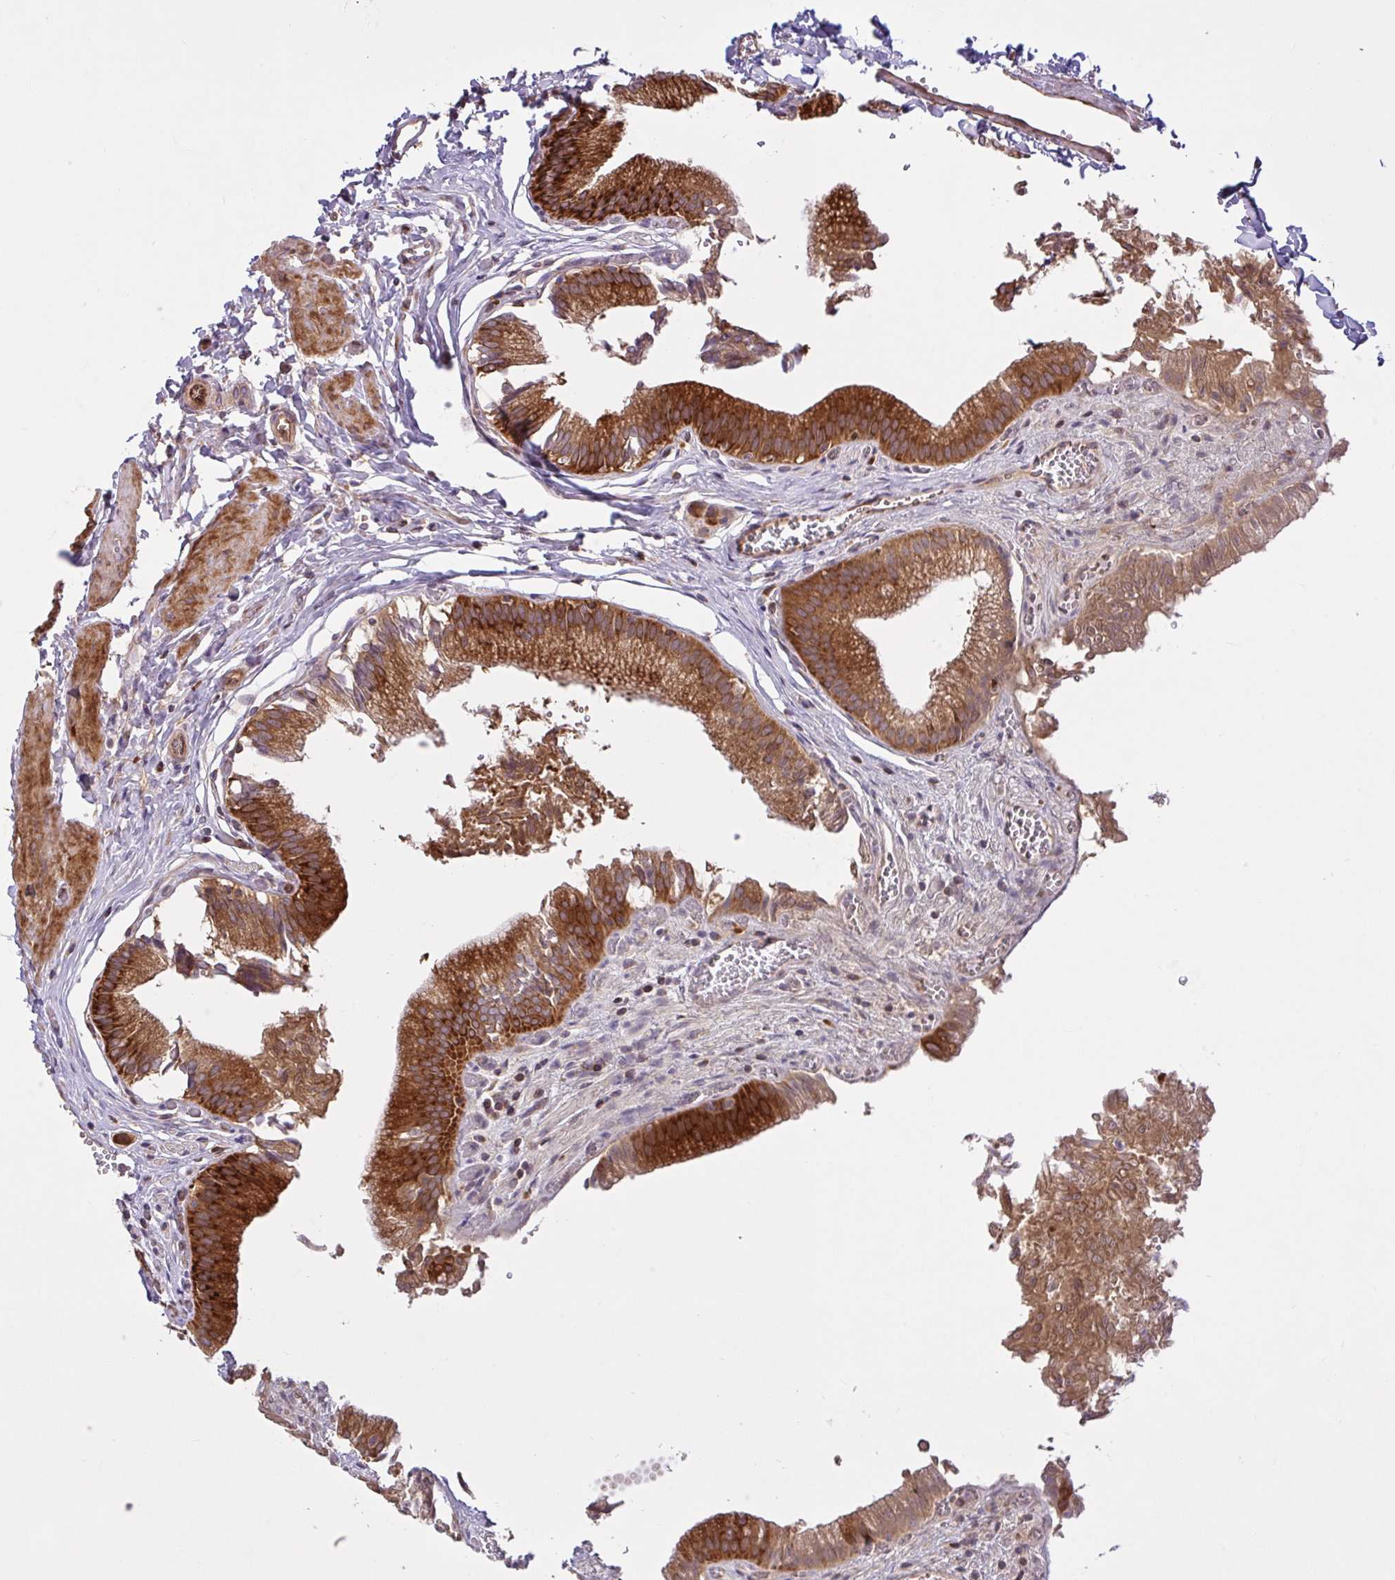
{"staining": {"intensity": "strong", "quantity": ">75%", "location": "cytoplasmic/membranous"}, "tissue": "gallbladder", "cell_type": "Glandular cells", "image_type": "normal", "snomed": [{"axis": "morphology", "description": "Normal tissue, NOS"}, {"axis": "topography", "description": "Gallbladder"}, {"axis": "topography", "description": "Peripheral nerve tissue"}], "caption": "This is a micrograph of immunohistochemistry staining of benign gallbladder, which shows strong staining in the cytoplasmic/membranous of glandular cells.", "gene": "NTPCR", "patient": {"sex": "male", "age": 17}}